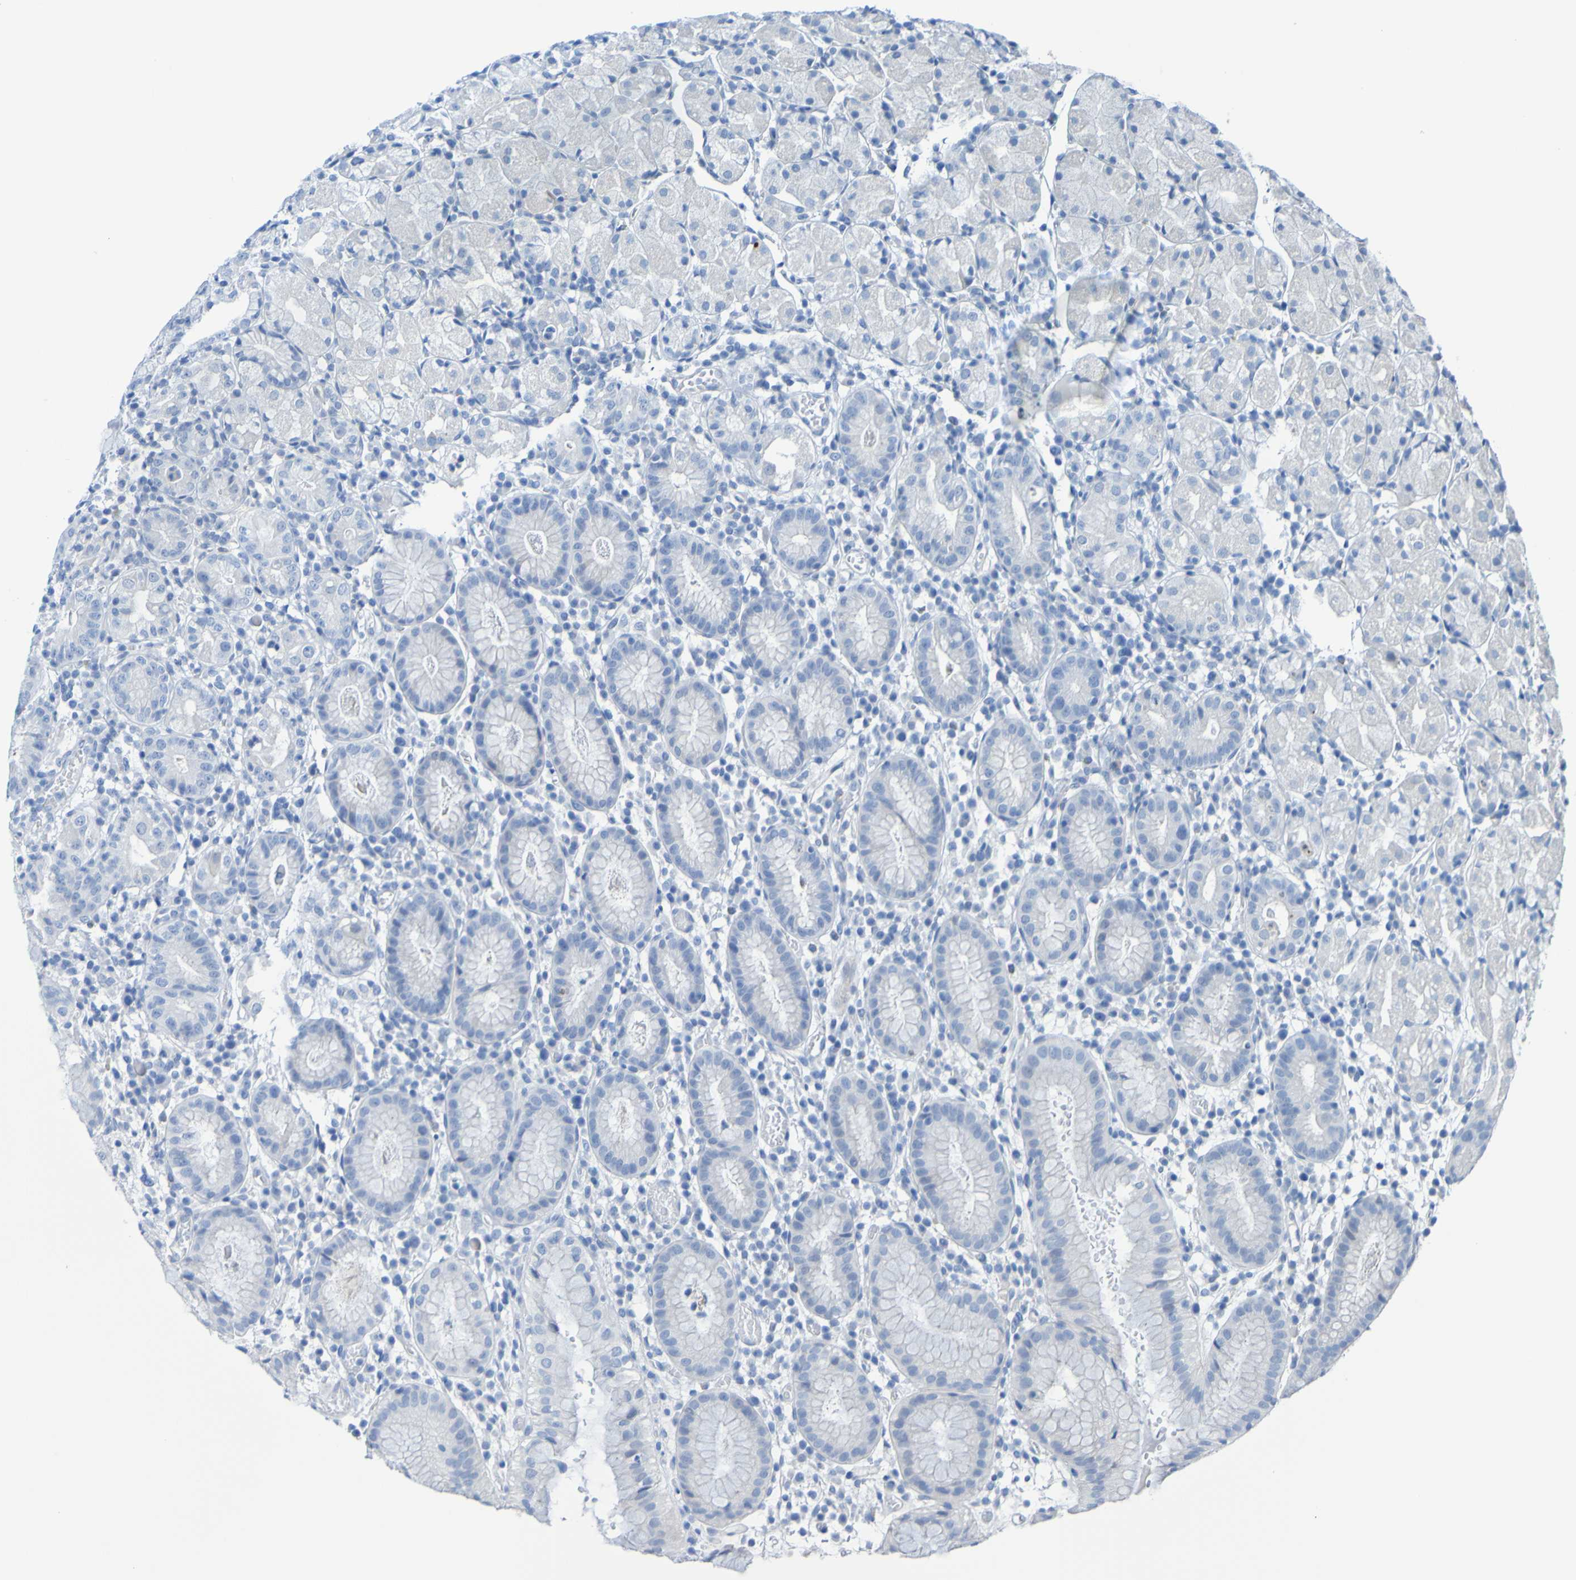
{"staining": {"intensity": "negative", "quantity": "none", "location": "none"}, "tissue": "stomach", "cell_type": "Glandular cells", "image_type": "normal", "snomed": [{"axis": "morphology", "description": "Normal tissue, NOS"}, {"axis": "topography", "description": "Stomach"}, {"axis": "topography", "description": "Stomach, lower"}], "caption": "This image is of normal stomach stained with IHC to label a protein in brown with the nuclei are counter-stained blue. There is no expression in glandular cells. Nuclei are stained in blue.", "gene": "ACMSD", "patient": {"sex": "female", "age": 75}}